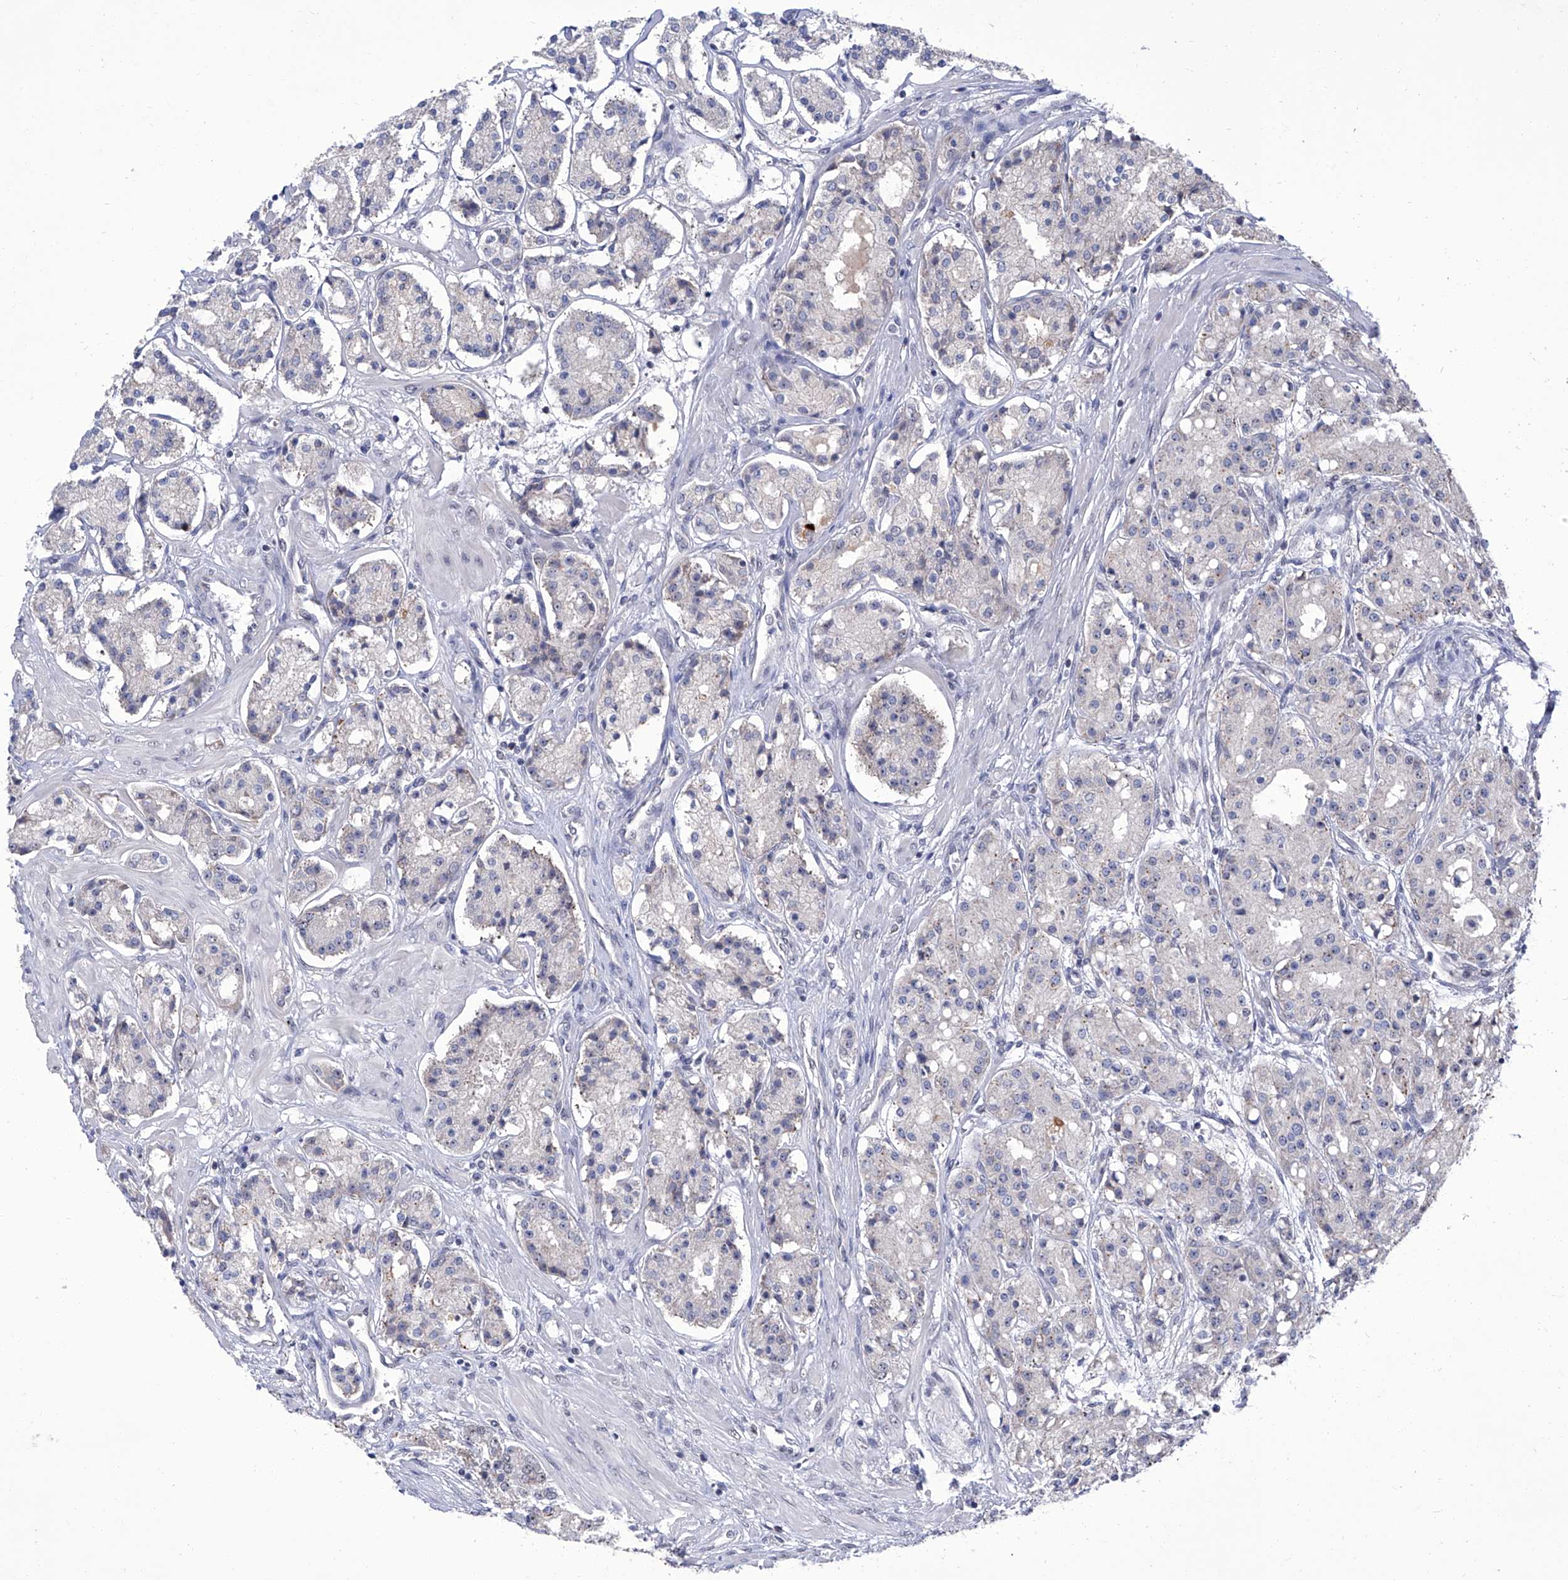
{"staining": {"intensity": "negative", "quantity": "none", "location": "none"}, "tissue": "prostate cancer", "cell_type": "Tumor cells", "image_type": "cancer", "snomed": [{"axis": "morphology", "description": "Adenocarcinoma, High grade"}, {"axis": "topography", "description": "Prostate"}], "caption": "High magnification brightfield microscopy of high-grade adenocarcinoma (prostate) stained with DAB (brown) and counterstained with hematoxylin (blue): tumor cells show no significant expression.", "gene": "CMTR1", "patient": {"sex": "male", "age": 60}}